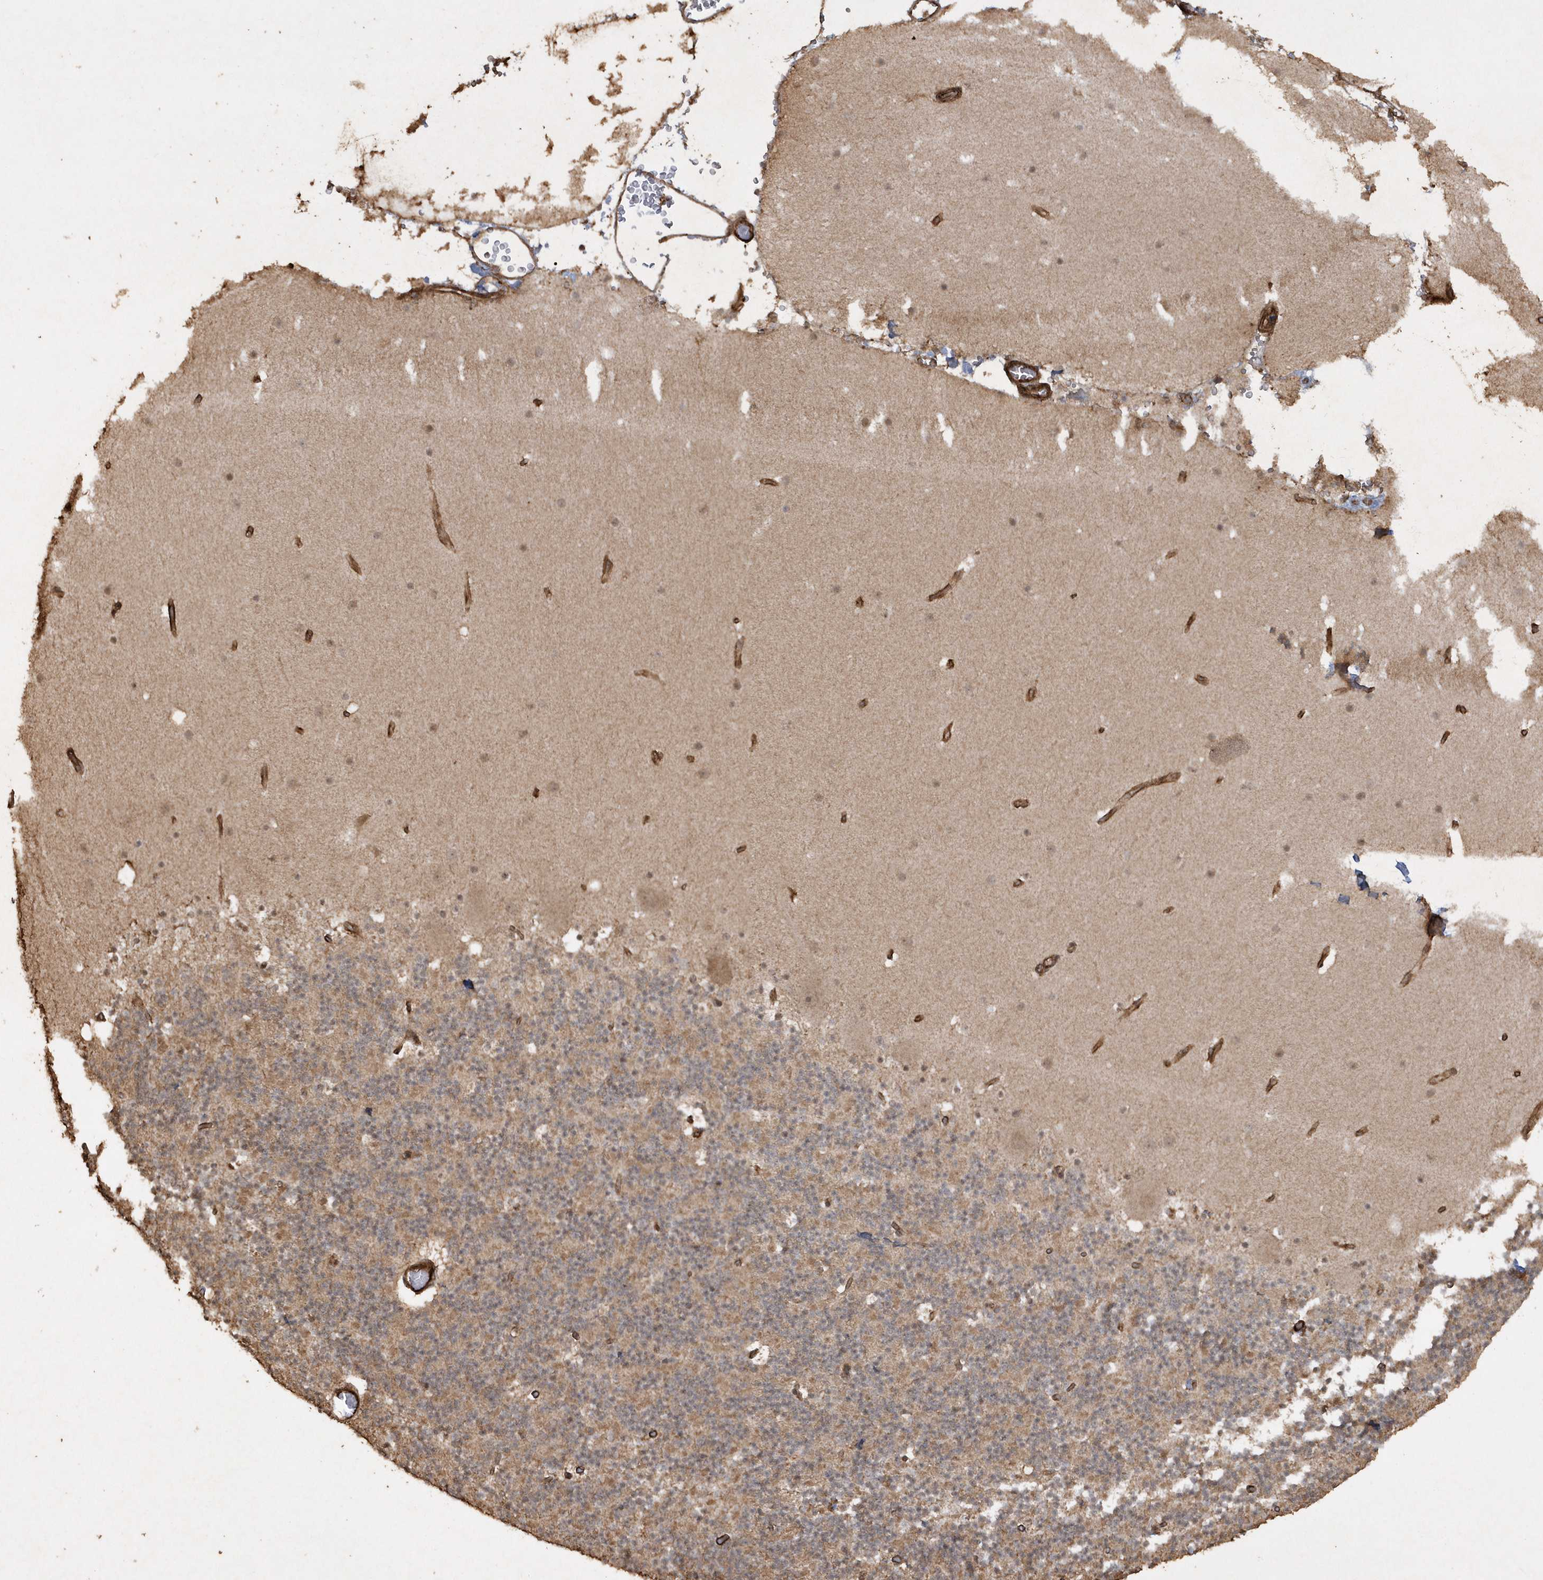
{"staining": {"intensity": "weak", "quantity": "25%-75%", "location": "cytoplasmic/membranous"}, "tissue": "cerebellum", "cell_type": "Cells in granular layer", "image_type": "normal", "snomed": [{"axis": "morphology", "description": "Normal tissue, NOS"}, {"axis": "topography", "description": "Cerebellum"}], "caption": "Cells in granular layer display low levels of weak cytoplasmic/membranous staining in approximately 25%-75% of cells in unremarkable cerebellum.", "gene": "AVPI1", "patient": {"sex": "male", "age": 57}}